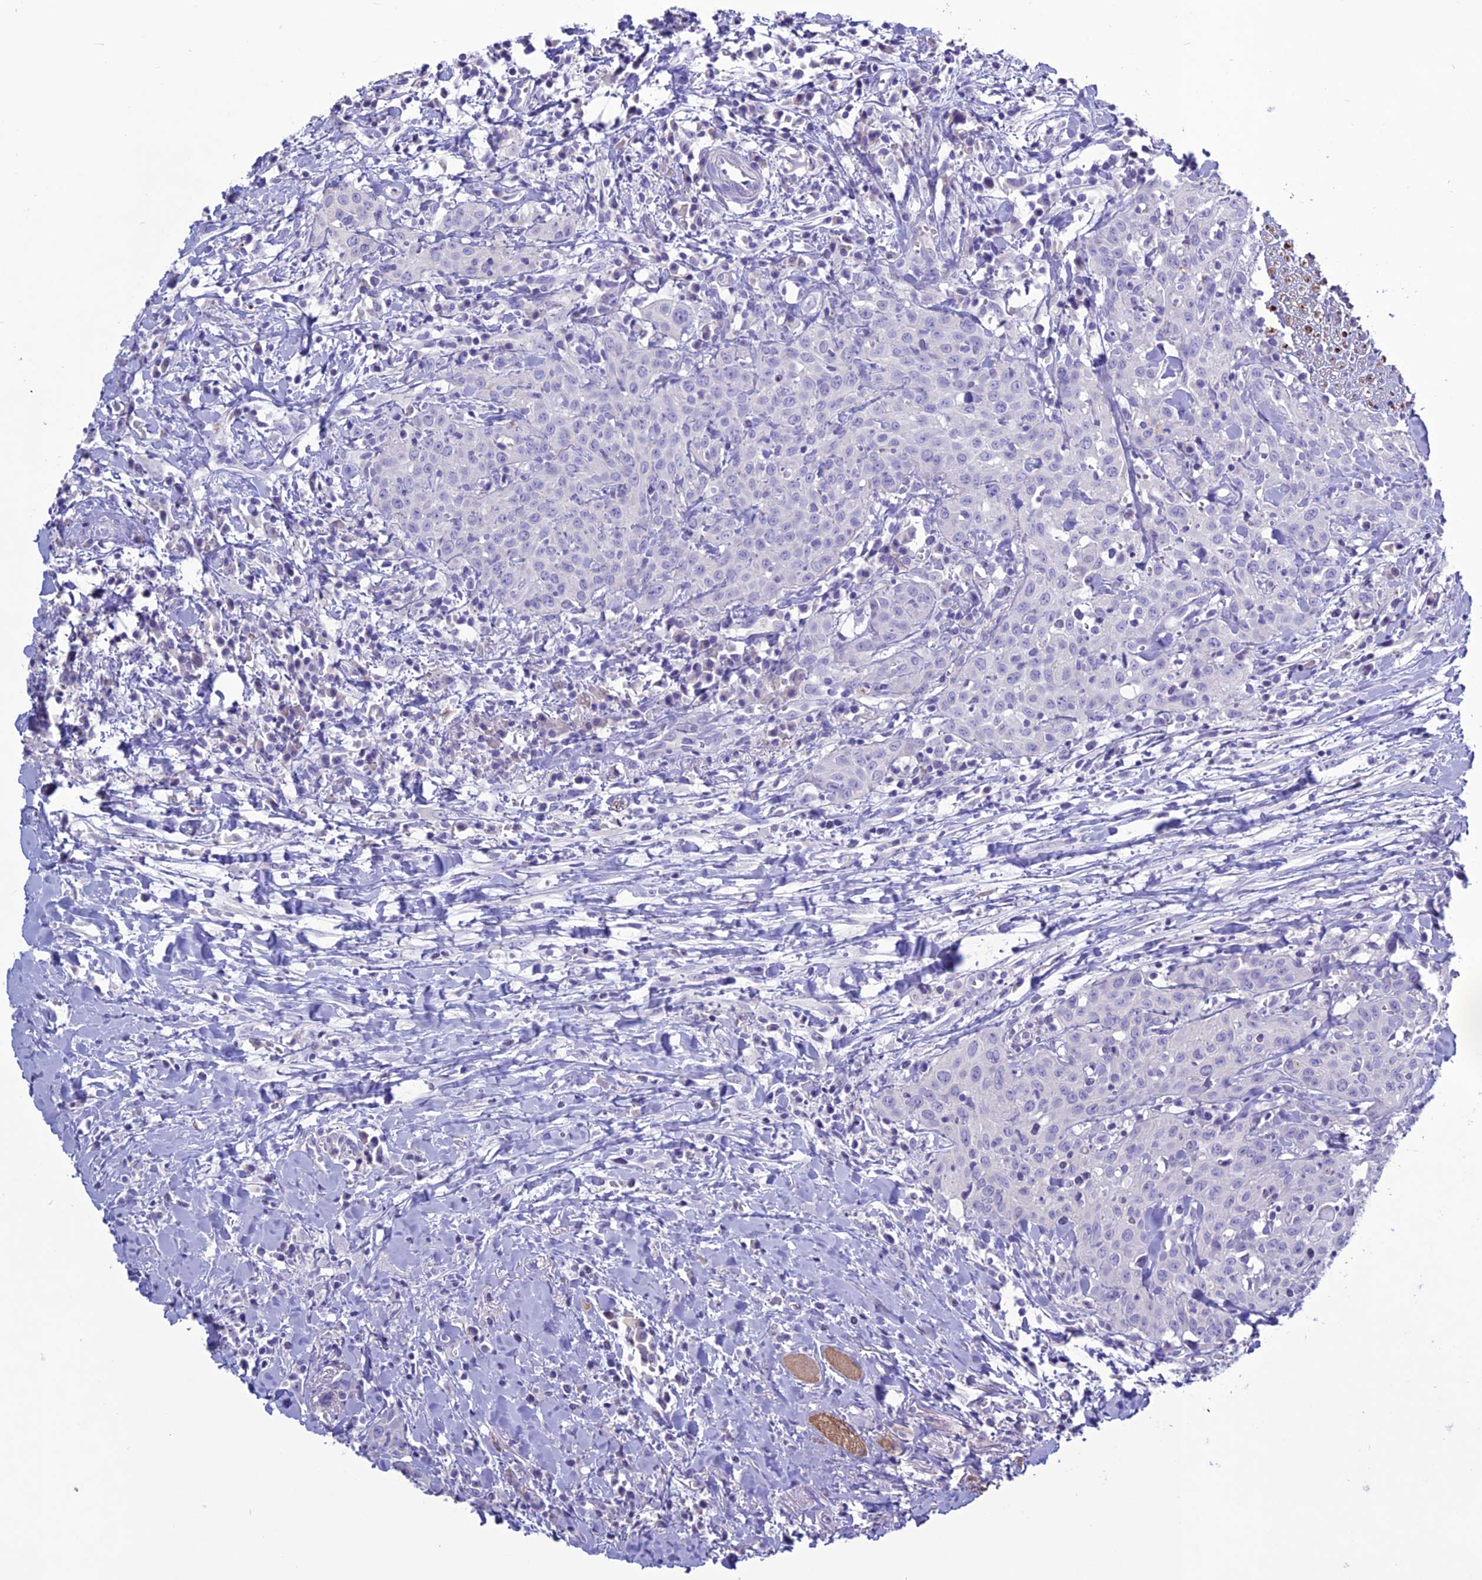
{"staining": {"intensity": "negative", "quantity": "none", "location": "none"}, "tissue": "head and neck cancer", "cell_type": "Tumor cells", "image_type": "cancer", "snomed": [{"axis": "morphology", "description": "Squamous cell carcinoma, NOS"}, {"axis": "topography", "description": "Head-Neck"}], "caption": "Human squamous cell carcinoma (head and neck) stained for a protein using immunohistochemistry demonstrates no positivity in tumor cells.", "gene": "CLEC2L", "patient": {"sex": "female", "age": 70}}